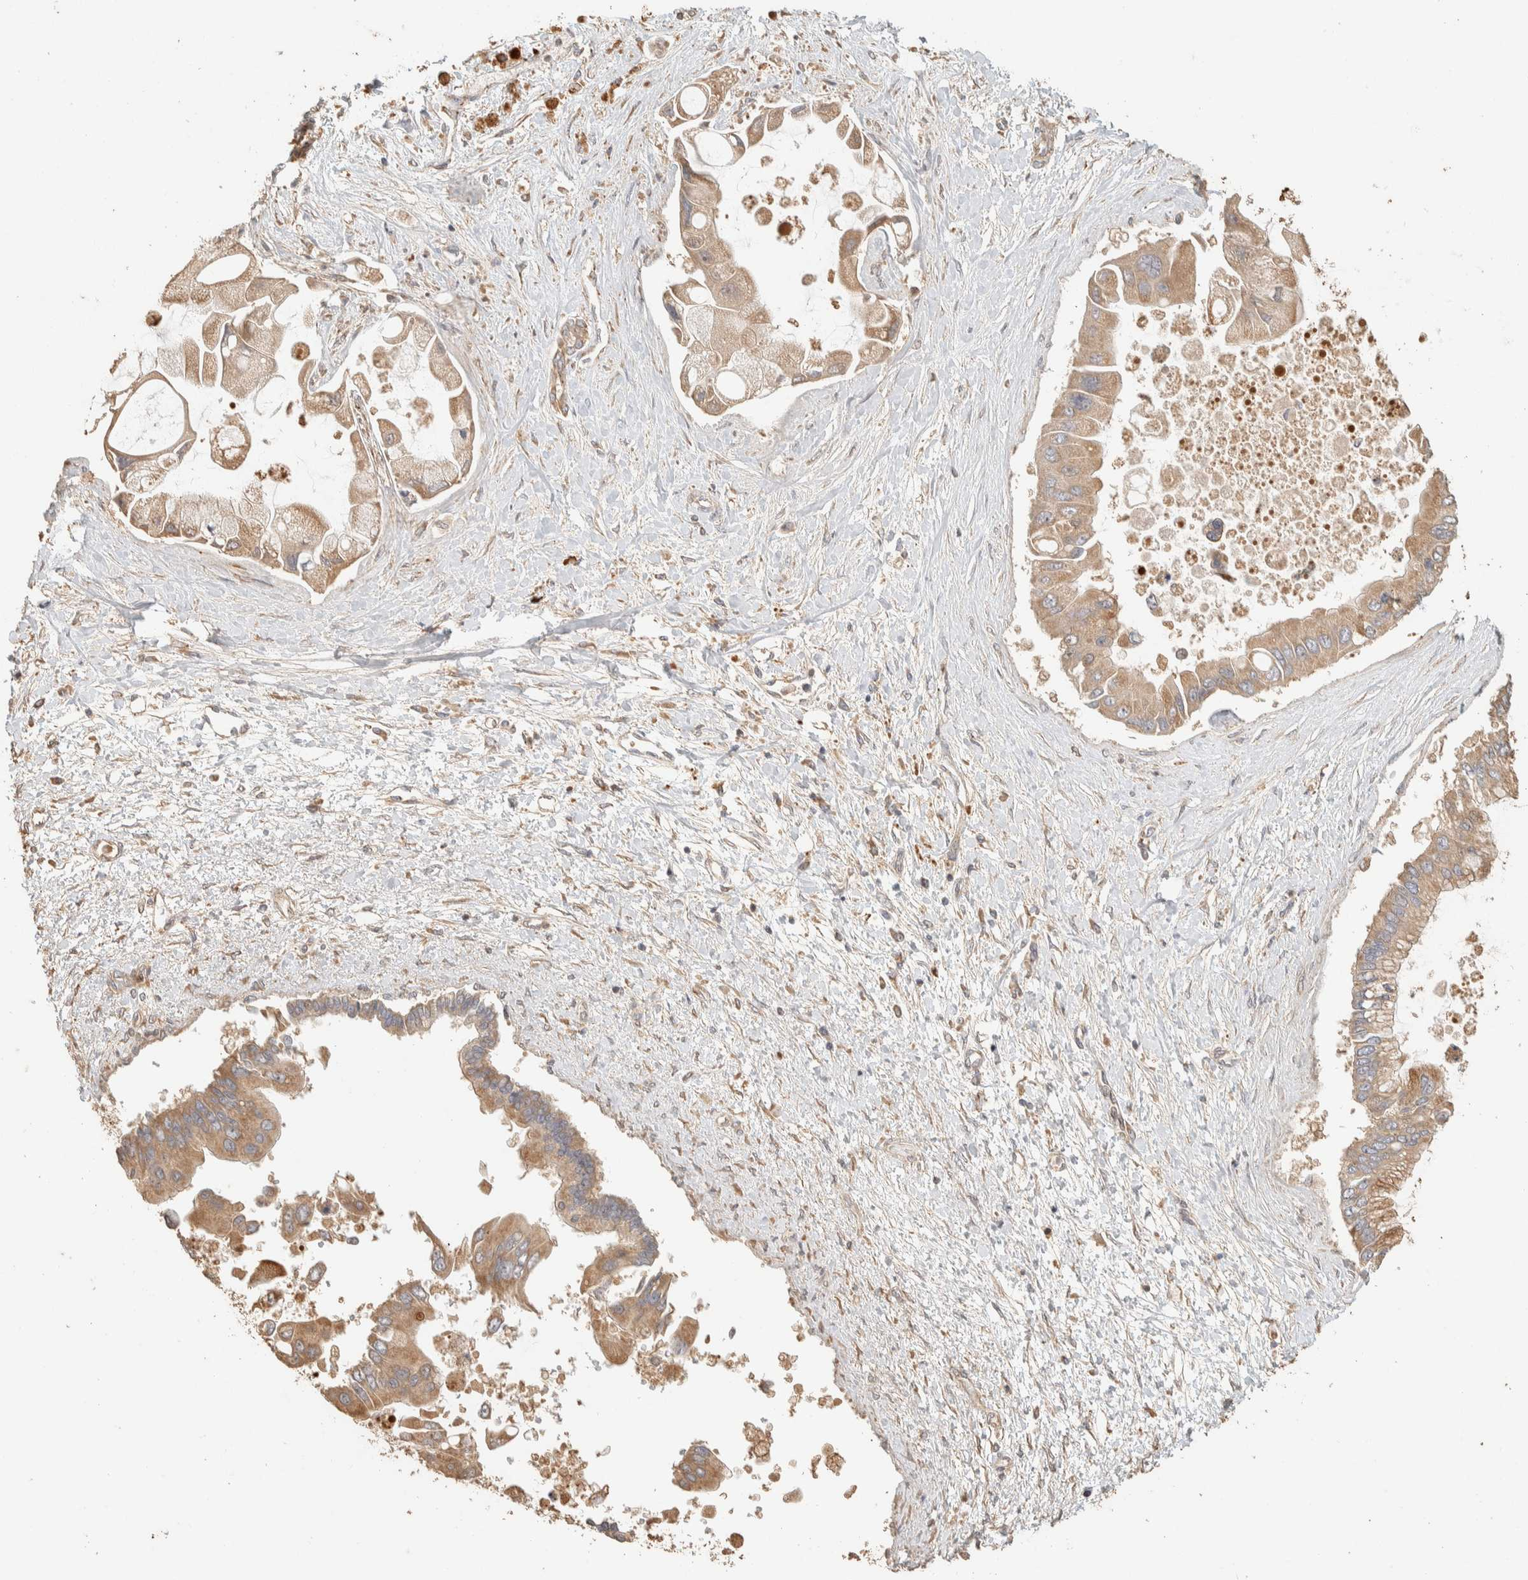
{"staining": {"intensity": "weak", "quantity": ">75%", "location": "cytoplasmic/membranous"}, "tissue": "liver cancer", "cell_type": "Tumor cells", "image_type": "cancer", "snomed": [{"axis": "morphology", "description": "Cholangiocarcinoma"}, {"axis": "topography", "description": "Liver"}], "caption": "A histopathology image showing weak cytoplasmic/membranous expression in about >75% of tumor cells in liver cancer (cholangiocarcinoma), as visualized by brown immunohistochemical staining.", "gene": "EXOC7", "patient": {"sex": "male", "age": 50}}